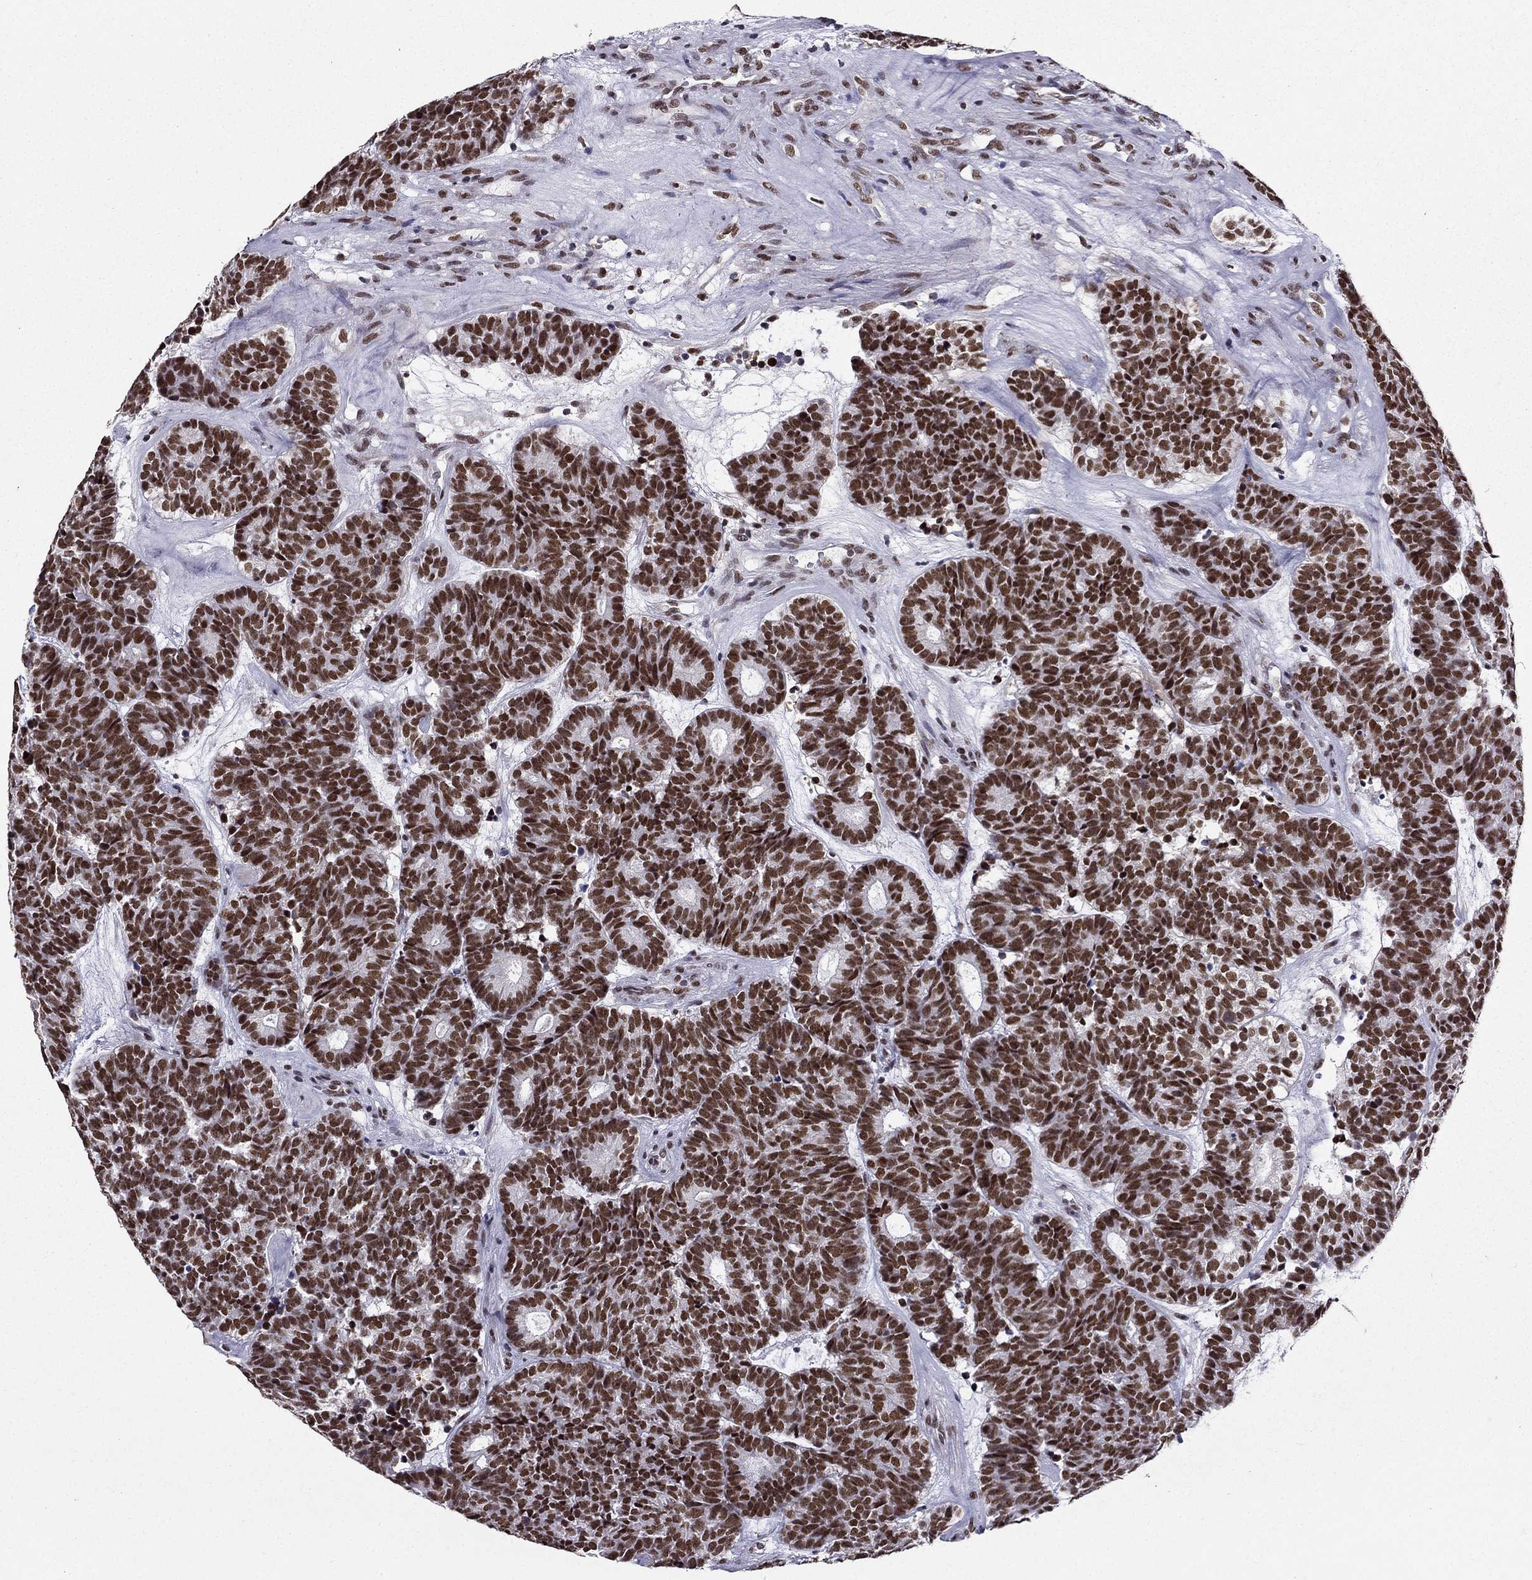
{"staining": {"intensity": "strong", "quantity": ">75%", "location": "nuclear"}, "tissue": "head and neck cancer", "cell_type": "Tumor cells", "image_type": "cancer", "snomed": [{"axis": "morphology", "description": "Adenocarcinoma, NOS"}, {"axis": "topography", "description": "Head-Neck"}], "caption": "An immunohistochemistry (IHC) histopathology image of neoplastic tissue is shown. Protein staining in brown labels strong nuclear positivity in head and neck cancer (adenocarcinoma) within tumor cells.", "gene": "ZNF420", "patient": {"sex": "female", "age": 81}}